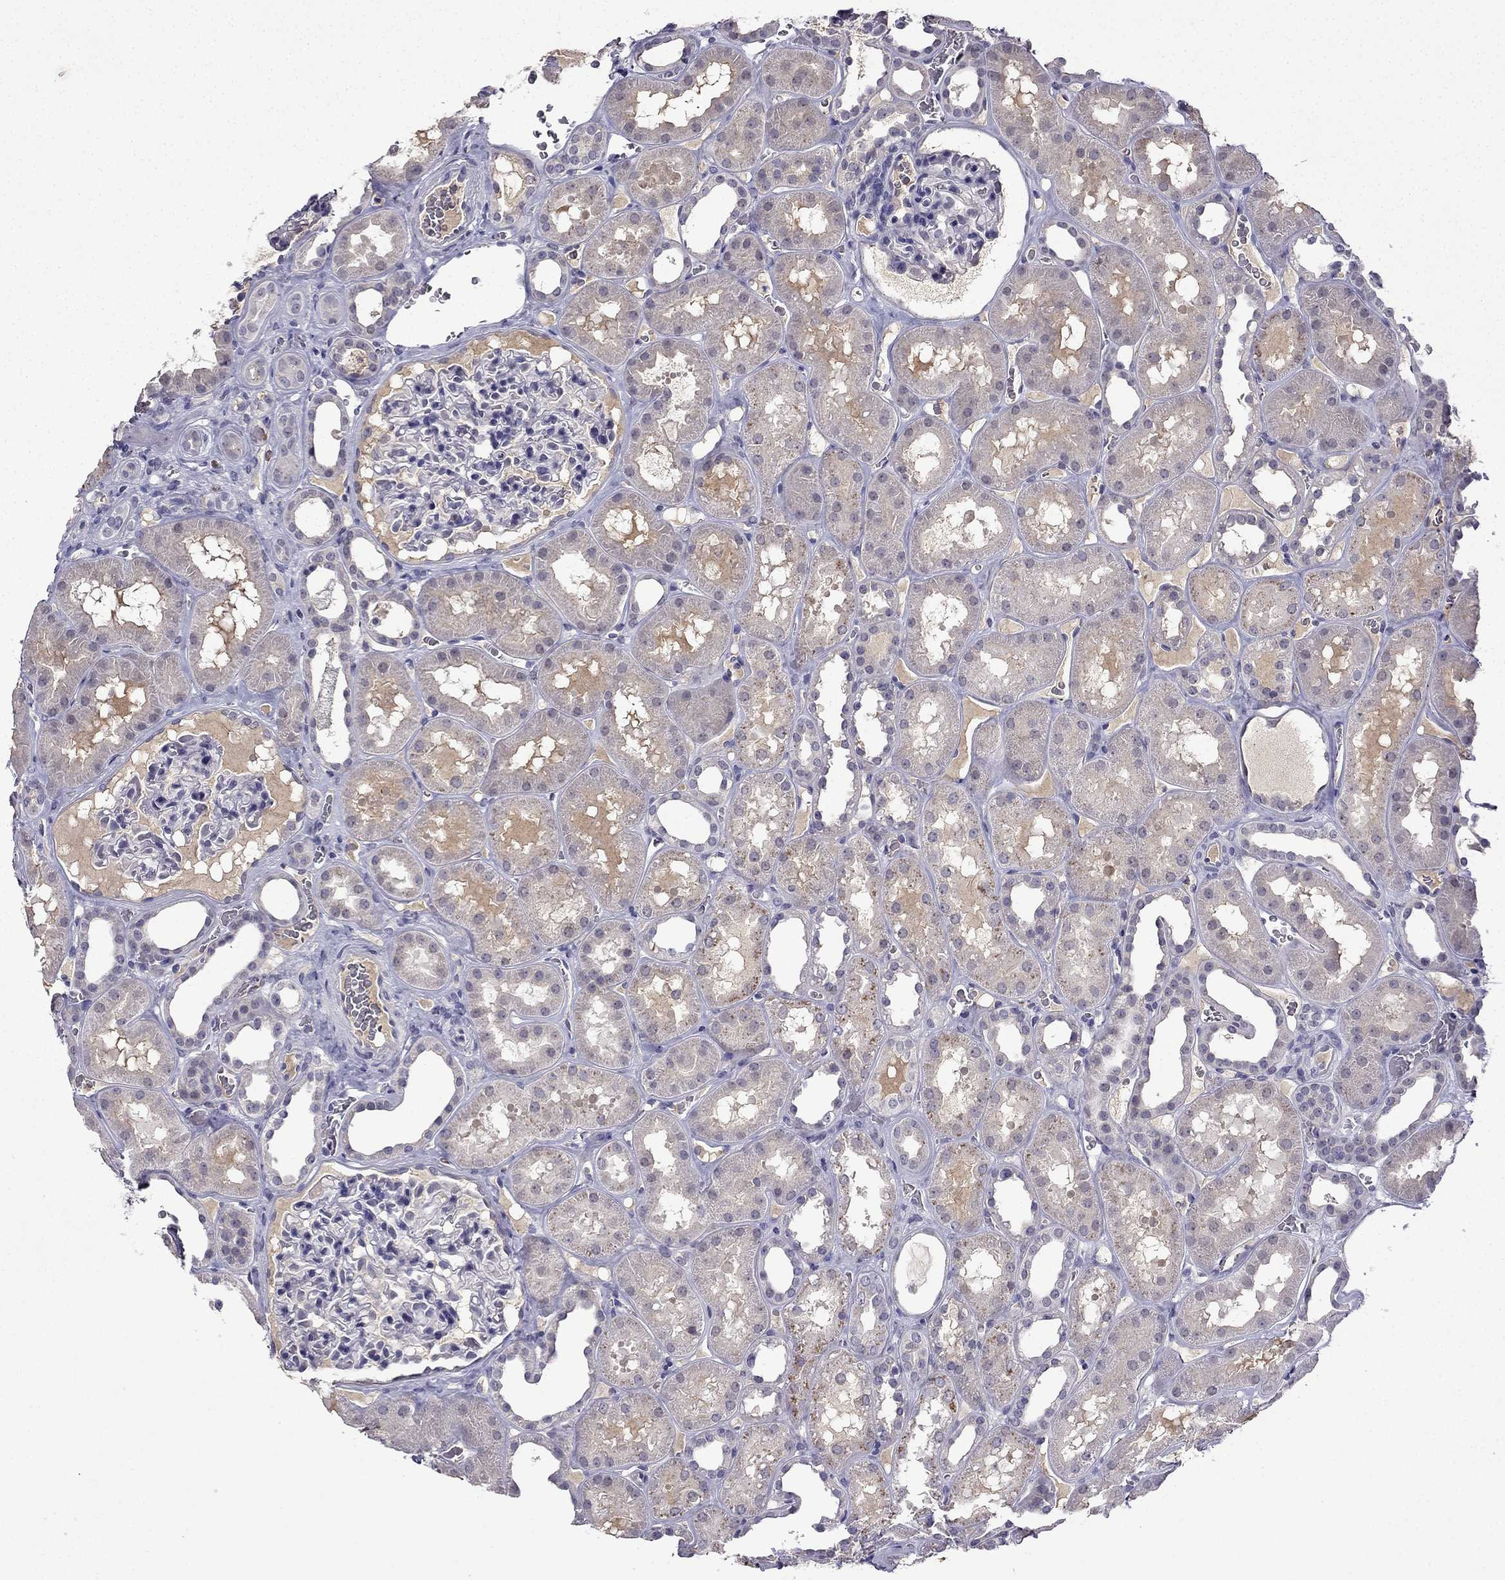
{"staining": {"intensity": "negative", "quantity": "none", "location": "none"}, "tissue": "kidney", "cell_type": "Cells in glomeruli", "image_type": "normal", "snomed": [{"axis": "morphology", "description": "Normal tissue, NOS"}, {"axis": "topography", "description": "Kidney"}], "caption": "Histopathology image shows no protein expression in cells in glomeruli of normal kidney. The staining is performed using DAB (3,3'-diaminobenzidine) brown chromogen with nuclei counter-stained in using hematoxylin.", "gene": "UHRF1", "patient": {"sex": "female", "age": 41}}